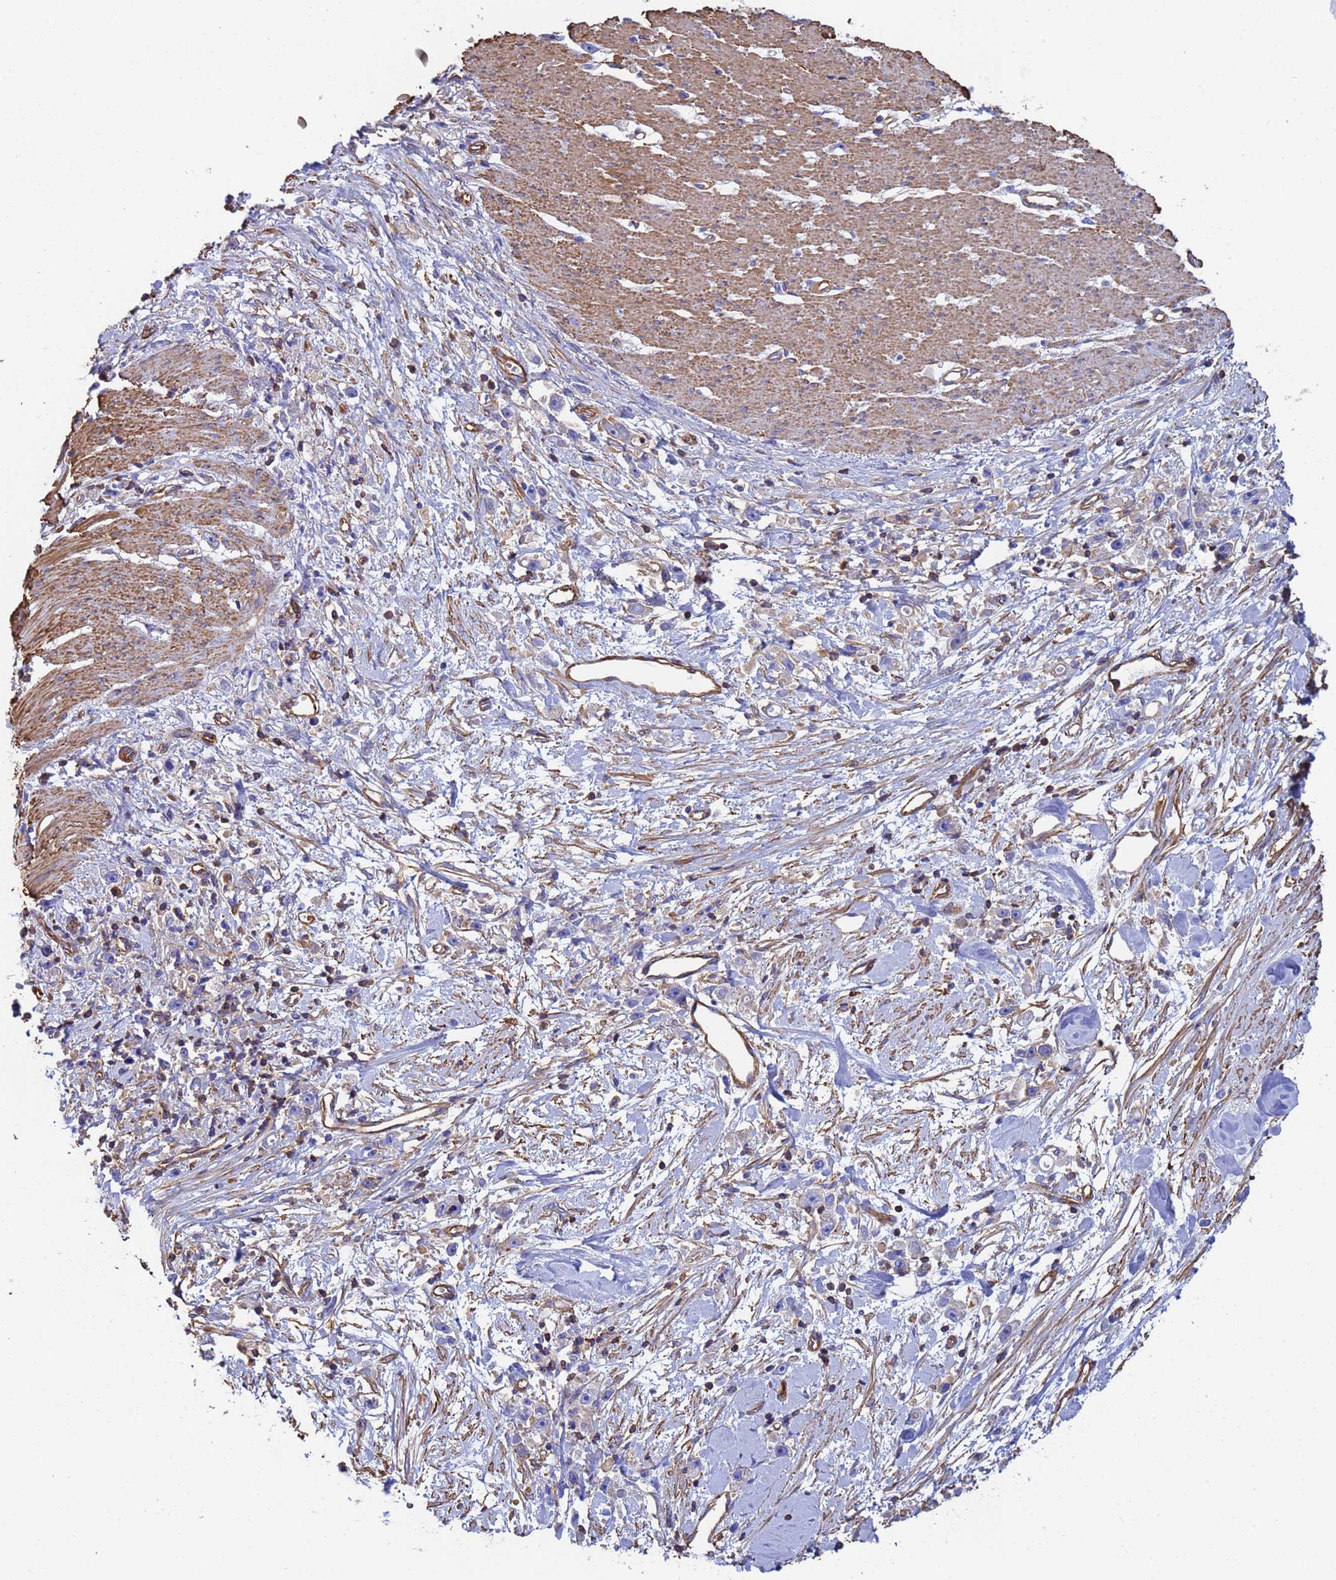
{"staining": {"intensity": "negative", "quantity": "none", "location": "none"}, "tissue": "stomach cancer", "cell_type": "Tumor cells", "image_type": "cancer", "snomed": [{"axis": "morphology", "description": "Adenocarcinoma, NOS"}, {"axis": "topography", "description": "Stomach"}], "caption": "Stomach adenocarcinoma was stained to show a protein in brown. There is no significant staining in tumor cells.", "gene": "MYL12A", "patient": {"sex": "female", "age": 59}}